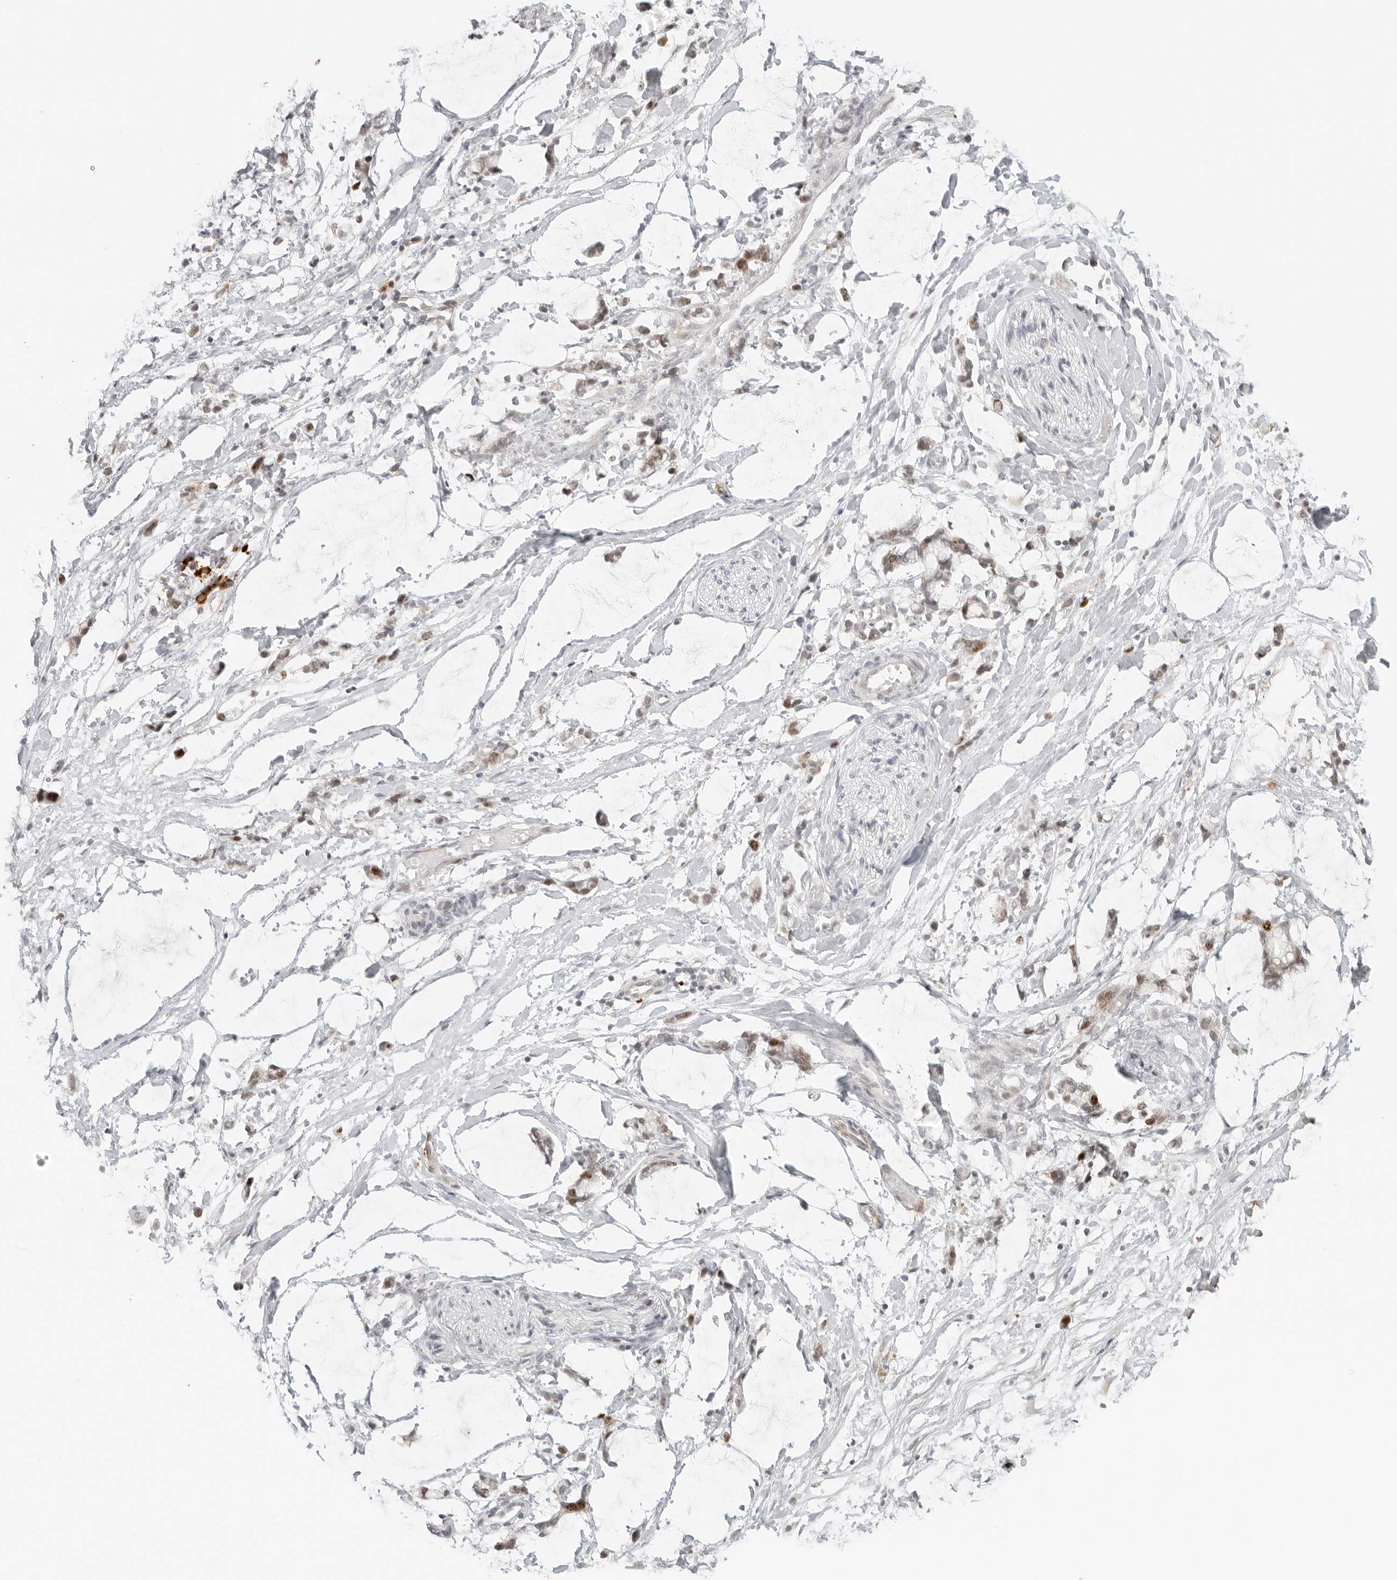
{"staining": {"intensity": "negative", "quantity": "none", "location": "none"}, "tissue": "adipose tissue", "cell_type": "Adipocytes", "image_type": "normal", "snomed": [{"axis": "morphology", "description": "Normal tissue, NOS"}, {"axis": "morphology", "description": "Adenocarcinoma, NOS"}, {"axis": "topography", "description": "Colon"}, {"axis": "topography", "description": "Peripheral nerve tissue"}], "caption": "High power microscopy image of an IHC micrograph of unremarkable adipose tissue, revealing no significant expression in adipocytes.", "gene": "ZNF678", "patient": {"sex": "male", "age": 14}}